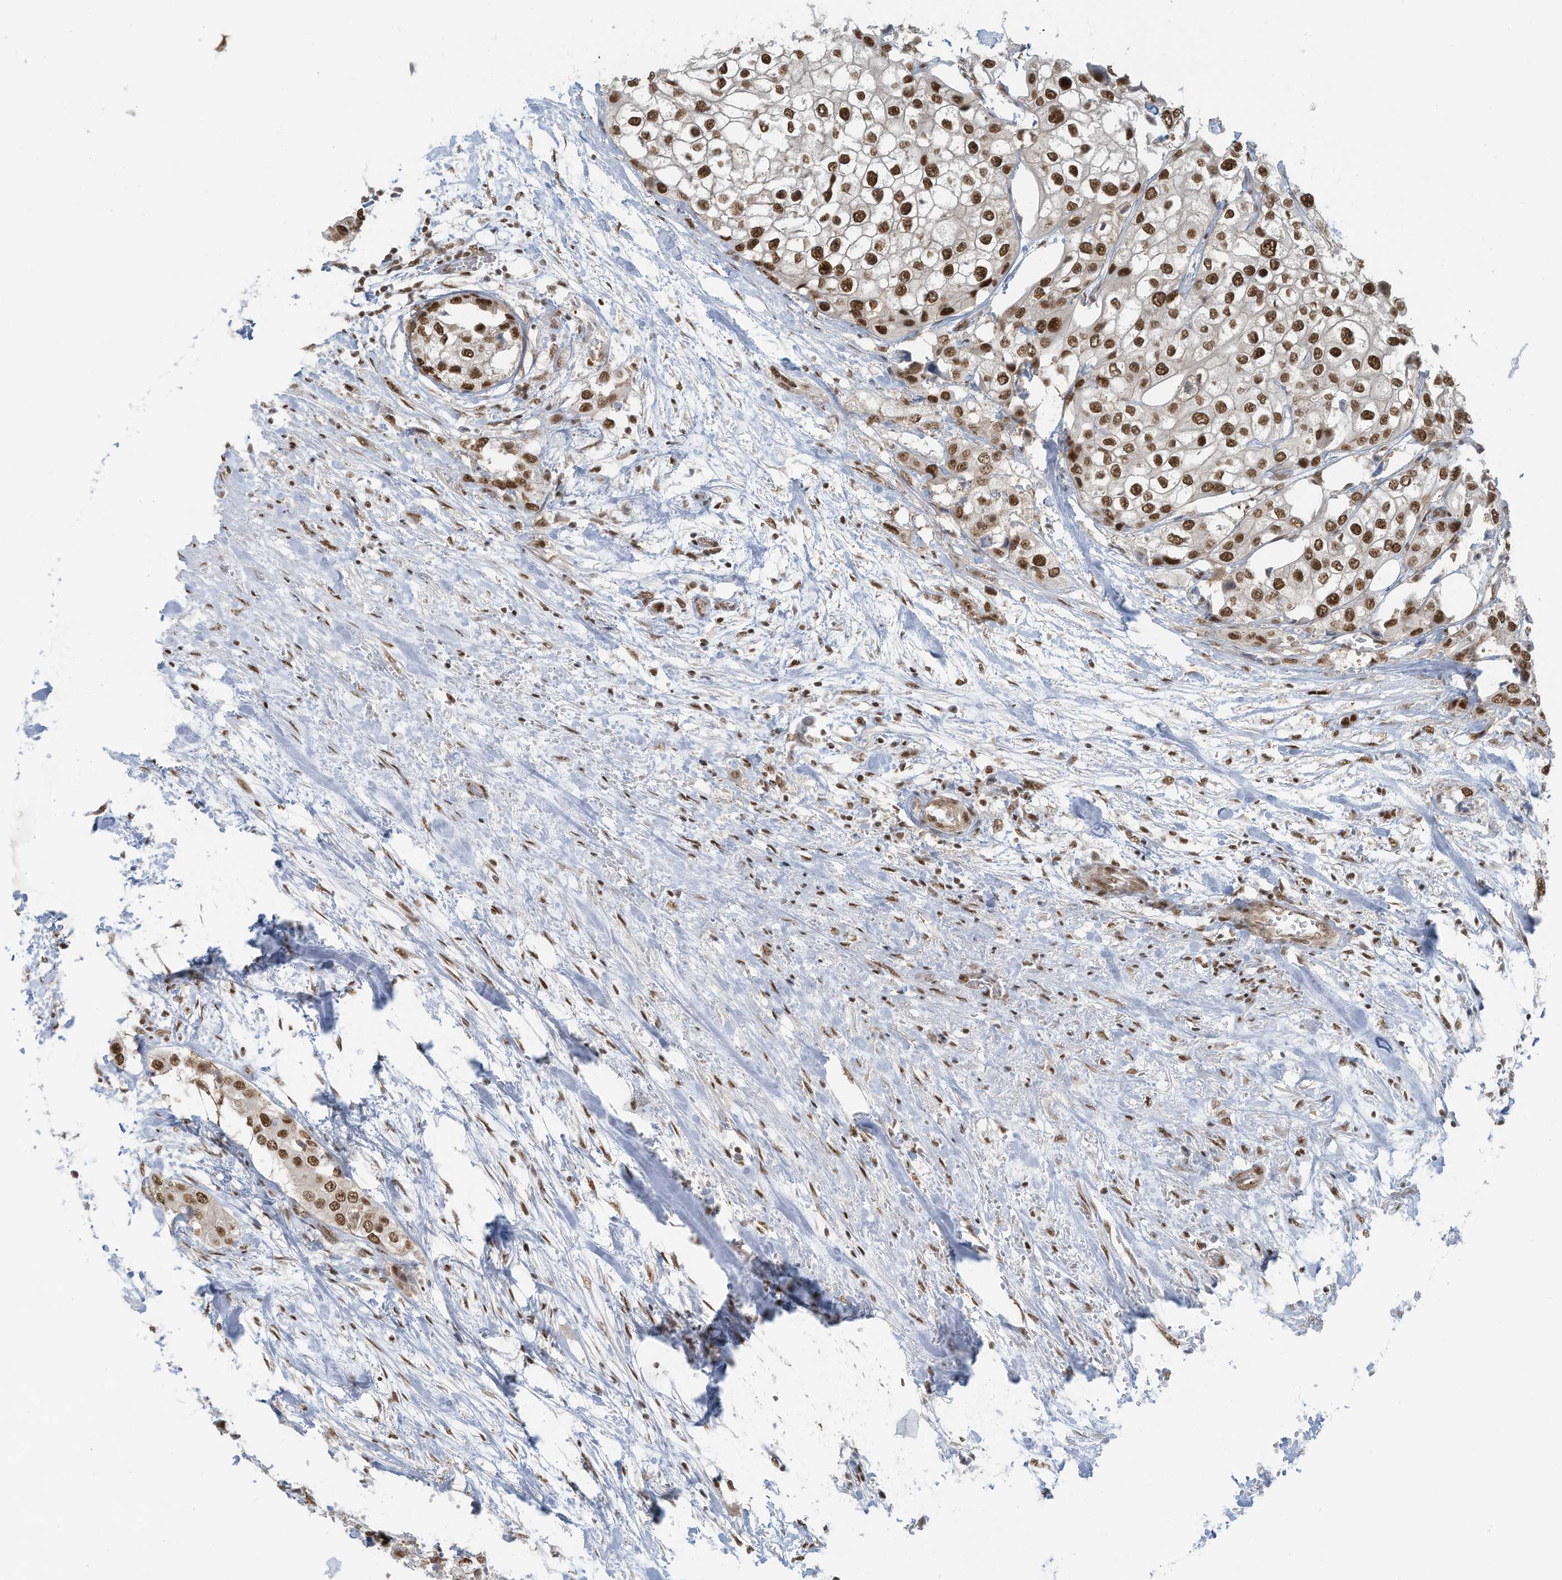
{"staining": {"intensity": "strong", "quantity": ">75%", "location": "nuclear"}, "tissue": "urothelial cancer", "cell_type": "Tumor cells", "image_type": "cancer", "snomed": [{"axis": "morphology", "description": "Urothelial carcinoma, High grade"}, {"axis": "topography", "description": "Urinary bladder"}], "caption": "The image shows staining of urothelial cancer, revealing strong nuclear protein staining (brown color) within tumor cells.", "gene": "DBR1", "patient": {"sex": "male", "age": 64}}